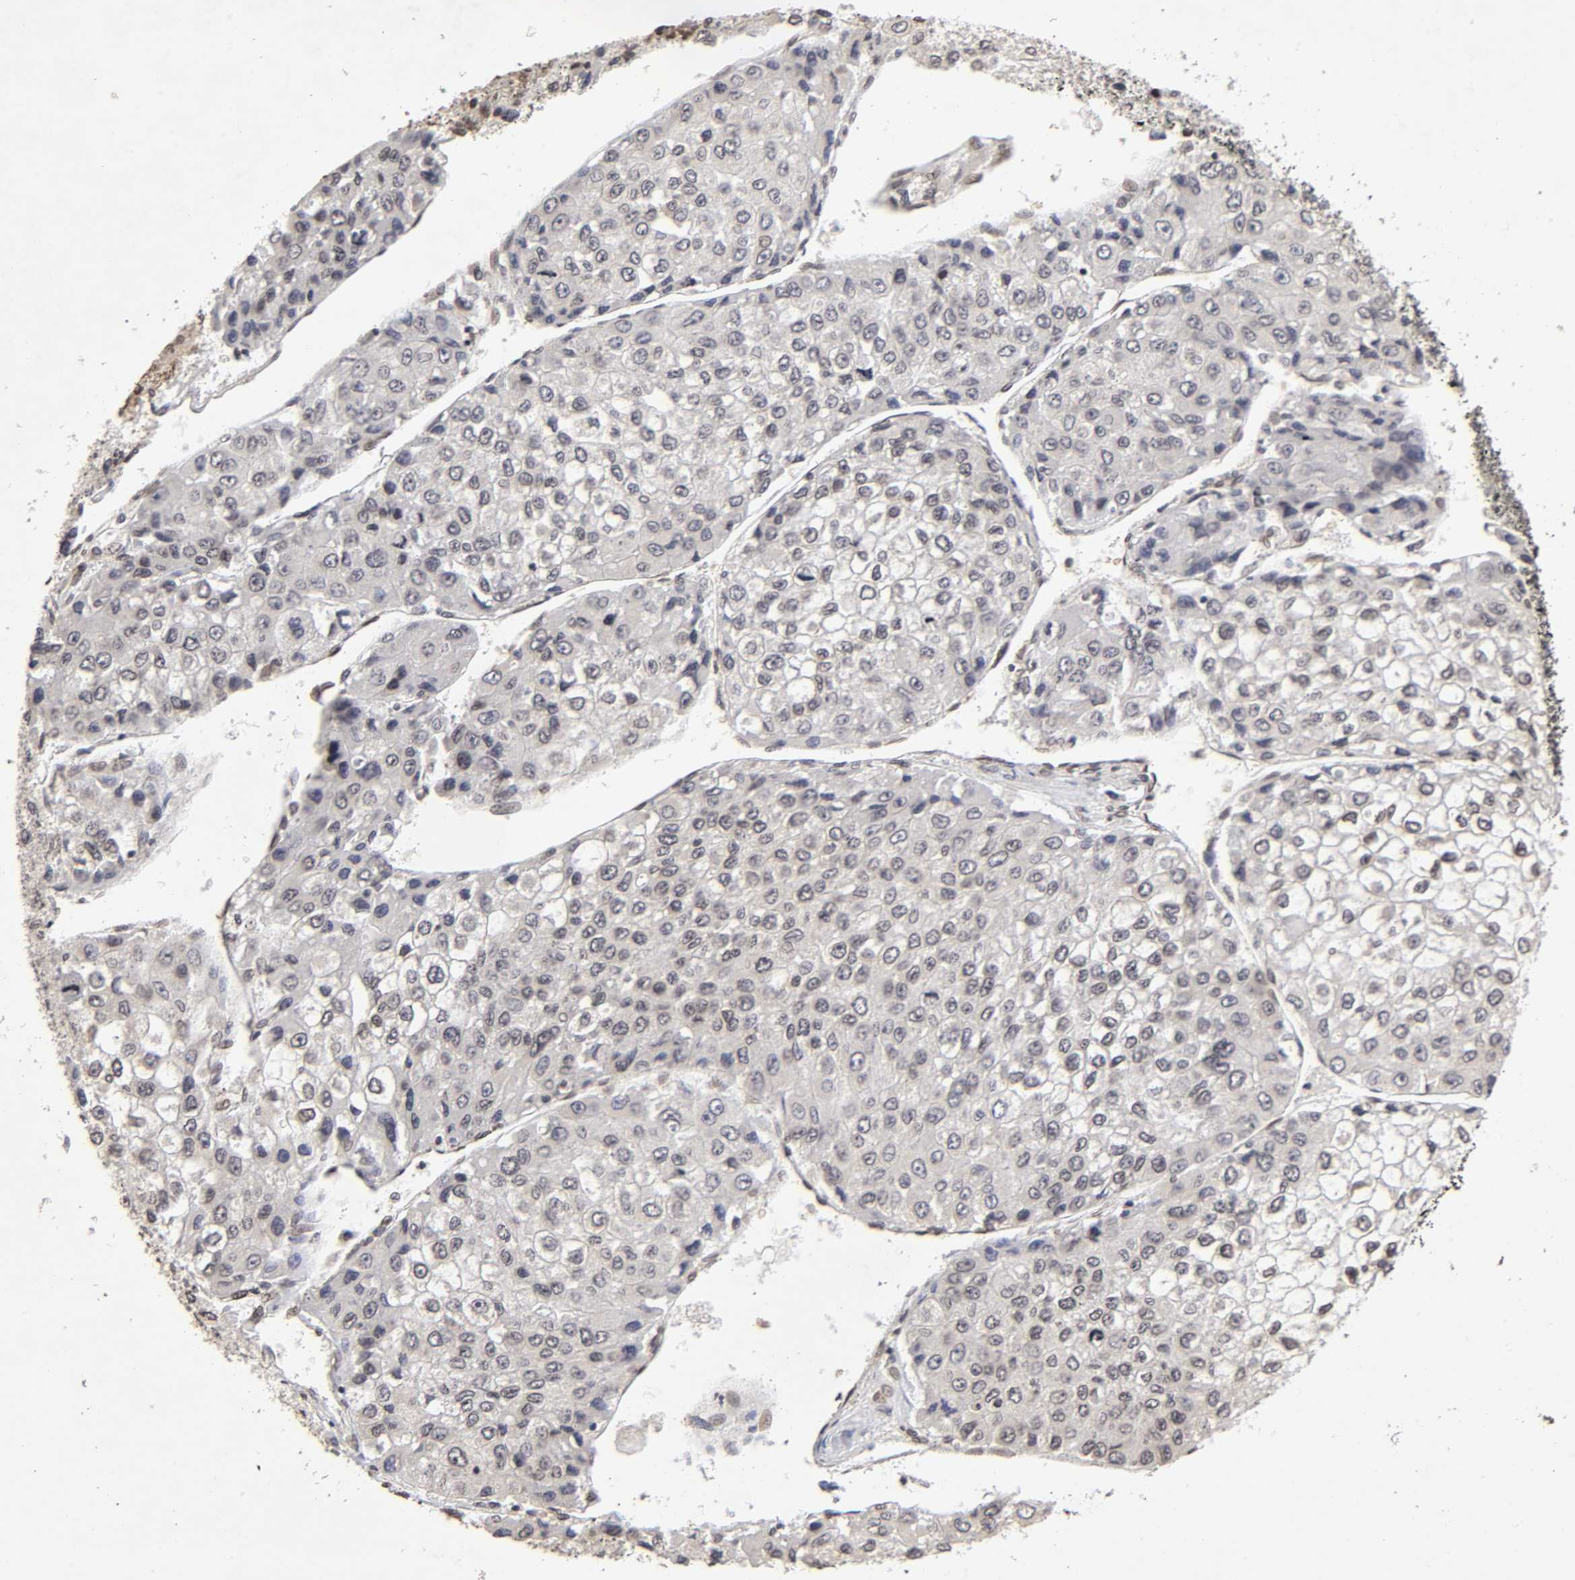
{"staining": {"intensity": "negative", "quantity": "none", "location": "none"}, "tissue": "liver cancer", "cell_type": "Tumor cells", "image_type": "cancer", "snomed": [{"axis": "morphology", "description": "Carcinoma, Hepatocellular, NOS"}, {"axis": "topography", "description": "Liver"}], "caption": "Tumor cells show no significant protein staining in liver cancer (hepatocellular carcinoma).", "gene": "MLLT6", "patient": {"sex": "female", "age": 66}}